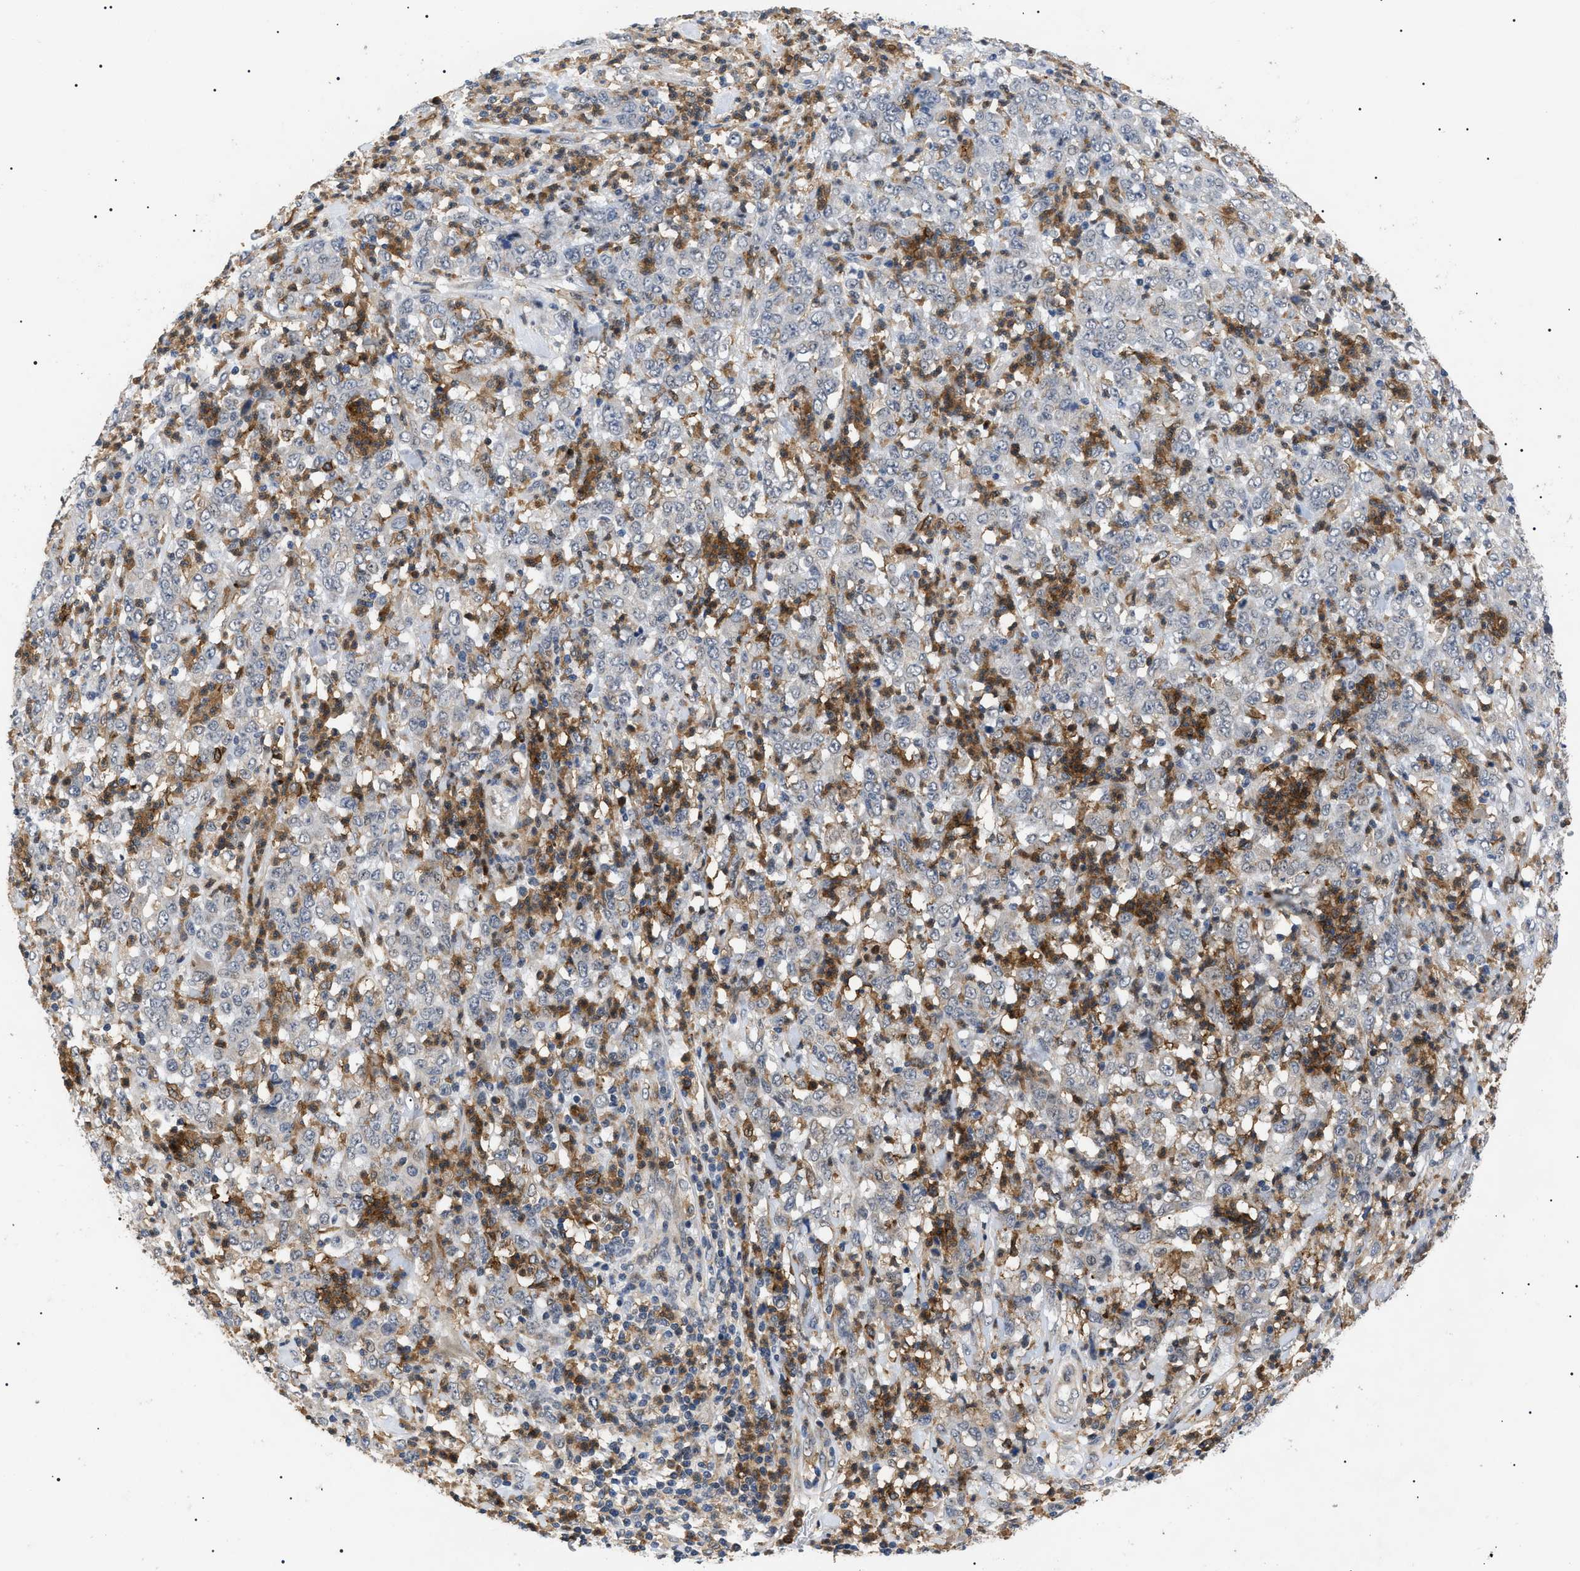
{"staining": {"intensity": "negative", "quantity": "none", "location": "none"}, "tissue": "stomach cancer", "cell_type": "Tumor cells", "image_type": "cancer", "snomed": [{"axis": "morphology", "description": "Adenocarcinoma, NOS"}, {"axis": "topography", "description": "Stomach, lower"}], "caption": "DAB (3,3'-diaminobenzidine) immunohistochemical staining of human stomach adenocarcinoma demonstrates no significant staining in tumor cells. (Brightfield microscopy of DAB immunohistochemistry at high magnification).", "gene": "CD300A", "patient": {"sex": "female", "age": 71}}